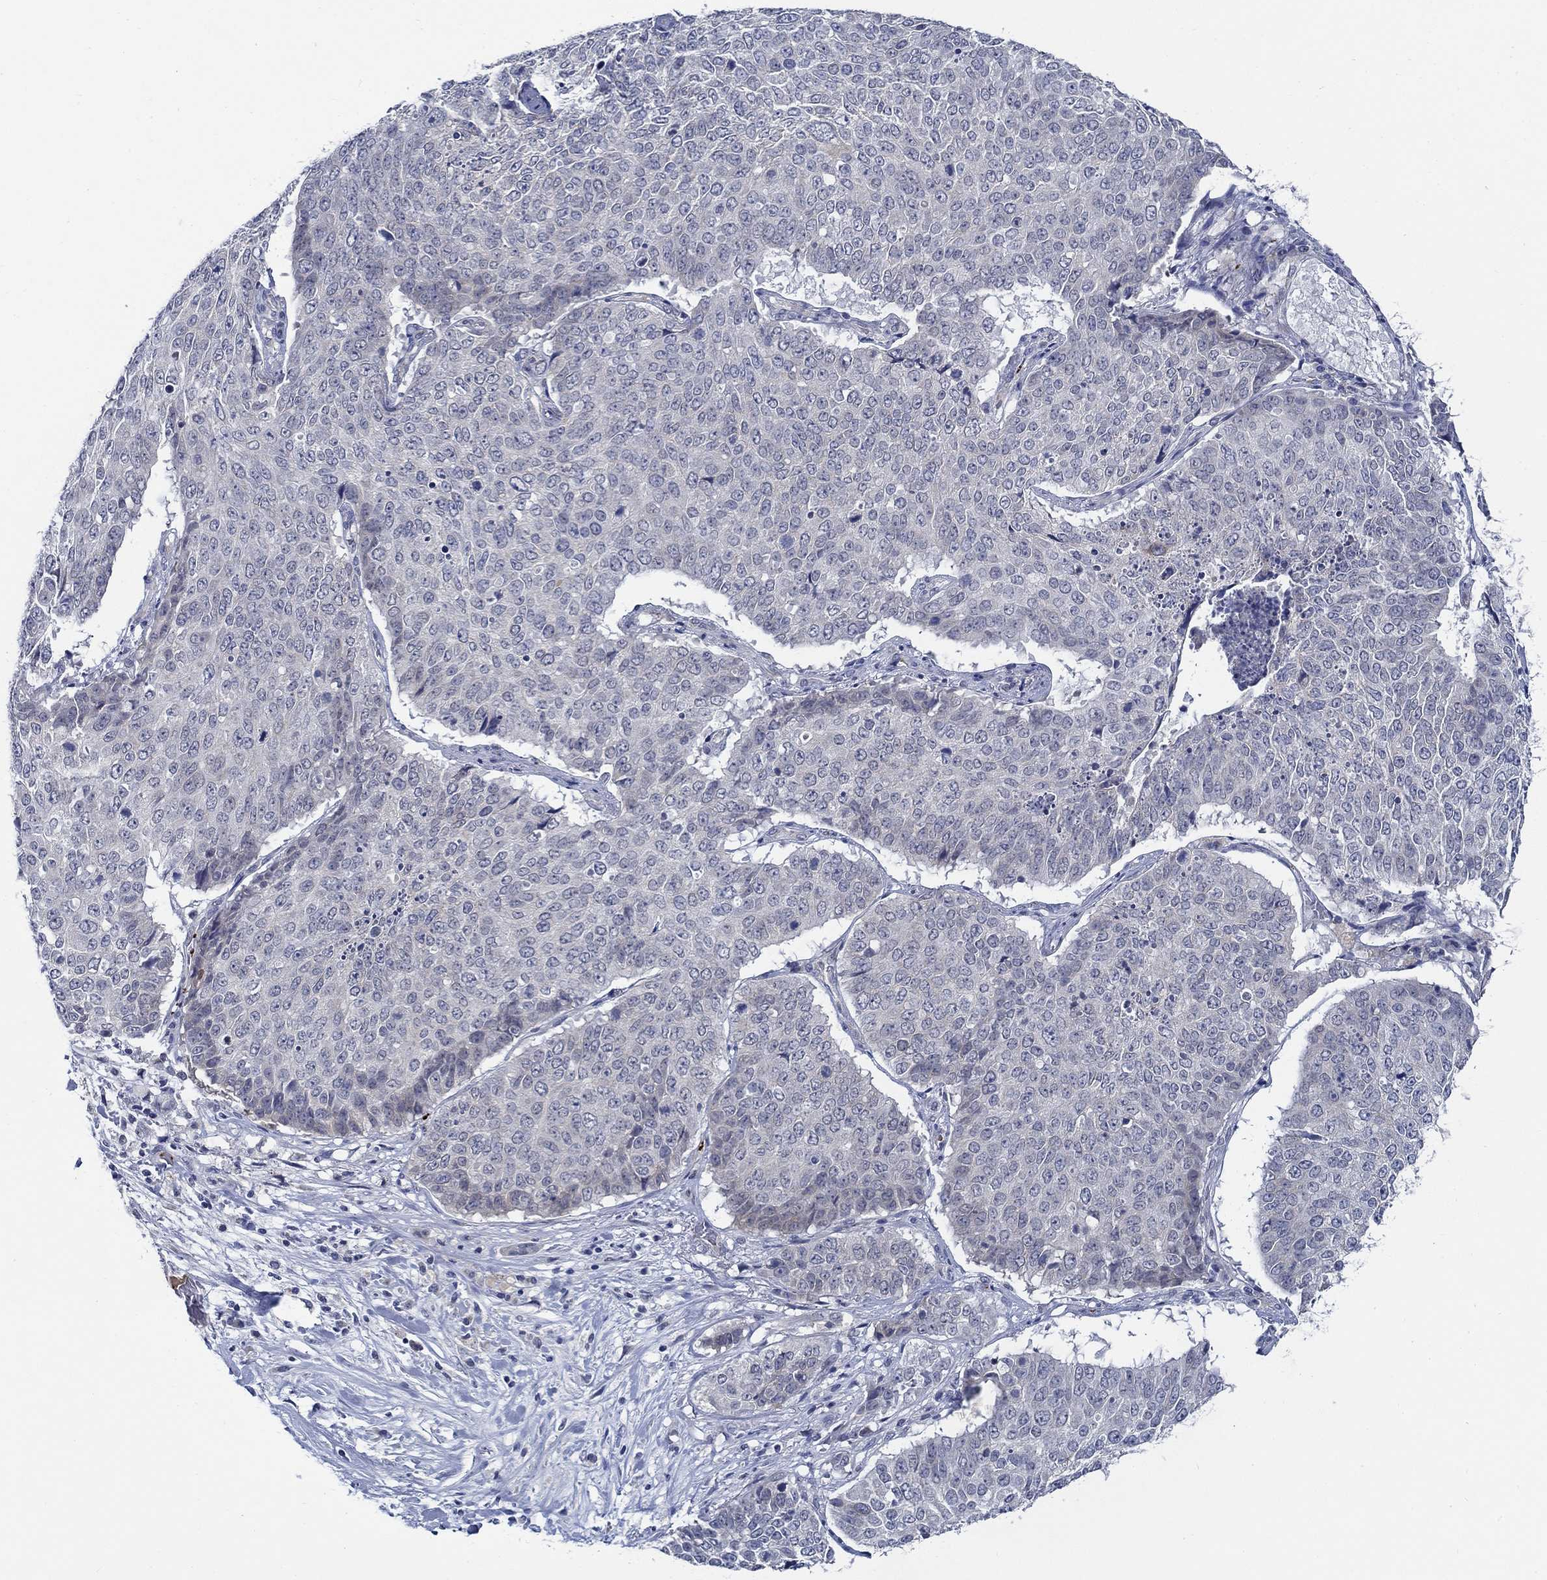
{"staining": {"intensity": "negative", "quantity": "none", "location": "none"}, "tissue": "lung cancer", "cell_type": "Tumor cells", "image_type": "cancer", "snomed": [{"axis": "morphology", "description": "Normal tissue, NOS"}, {"axis": "morphology", "description": "Squamous cell carcinoma, NOS"}, {"axis": "topography", "description": "Bronchus"}, {"axis": "topography", "description": "Lung"}], "caption": "DAB immunohistochemical staining of human squamous cell carcinoma (lung) demonstrates no significant expression in tumor cells.", "gene": "ALOX12", "patient": {"sex": "male", "age": 64}}